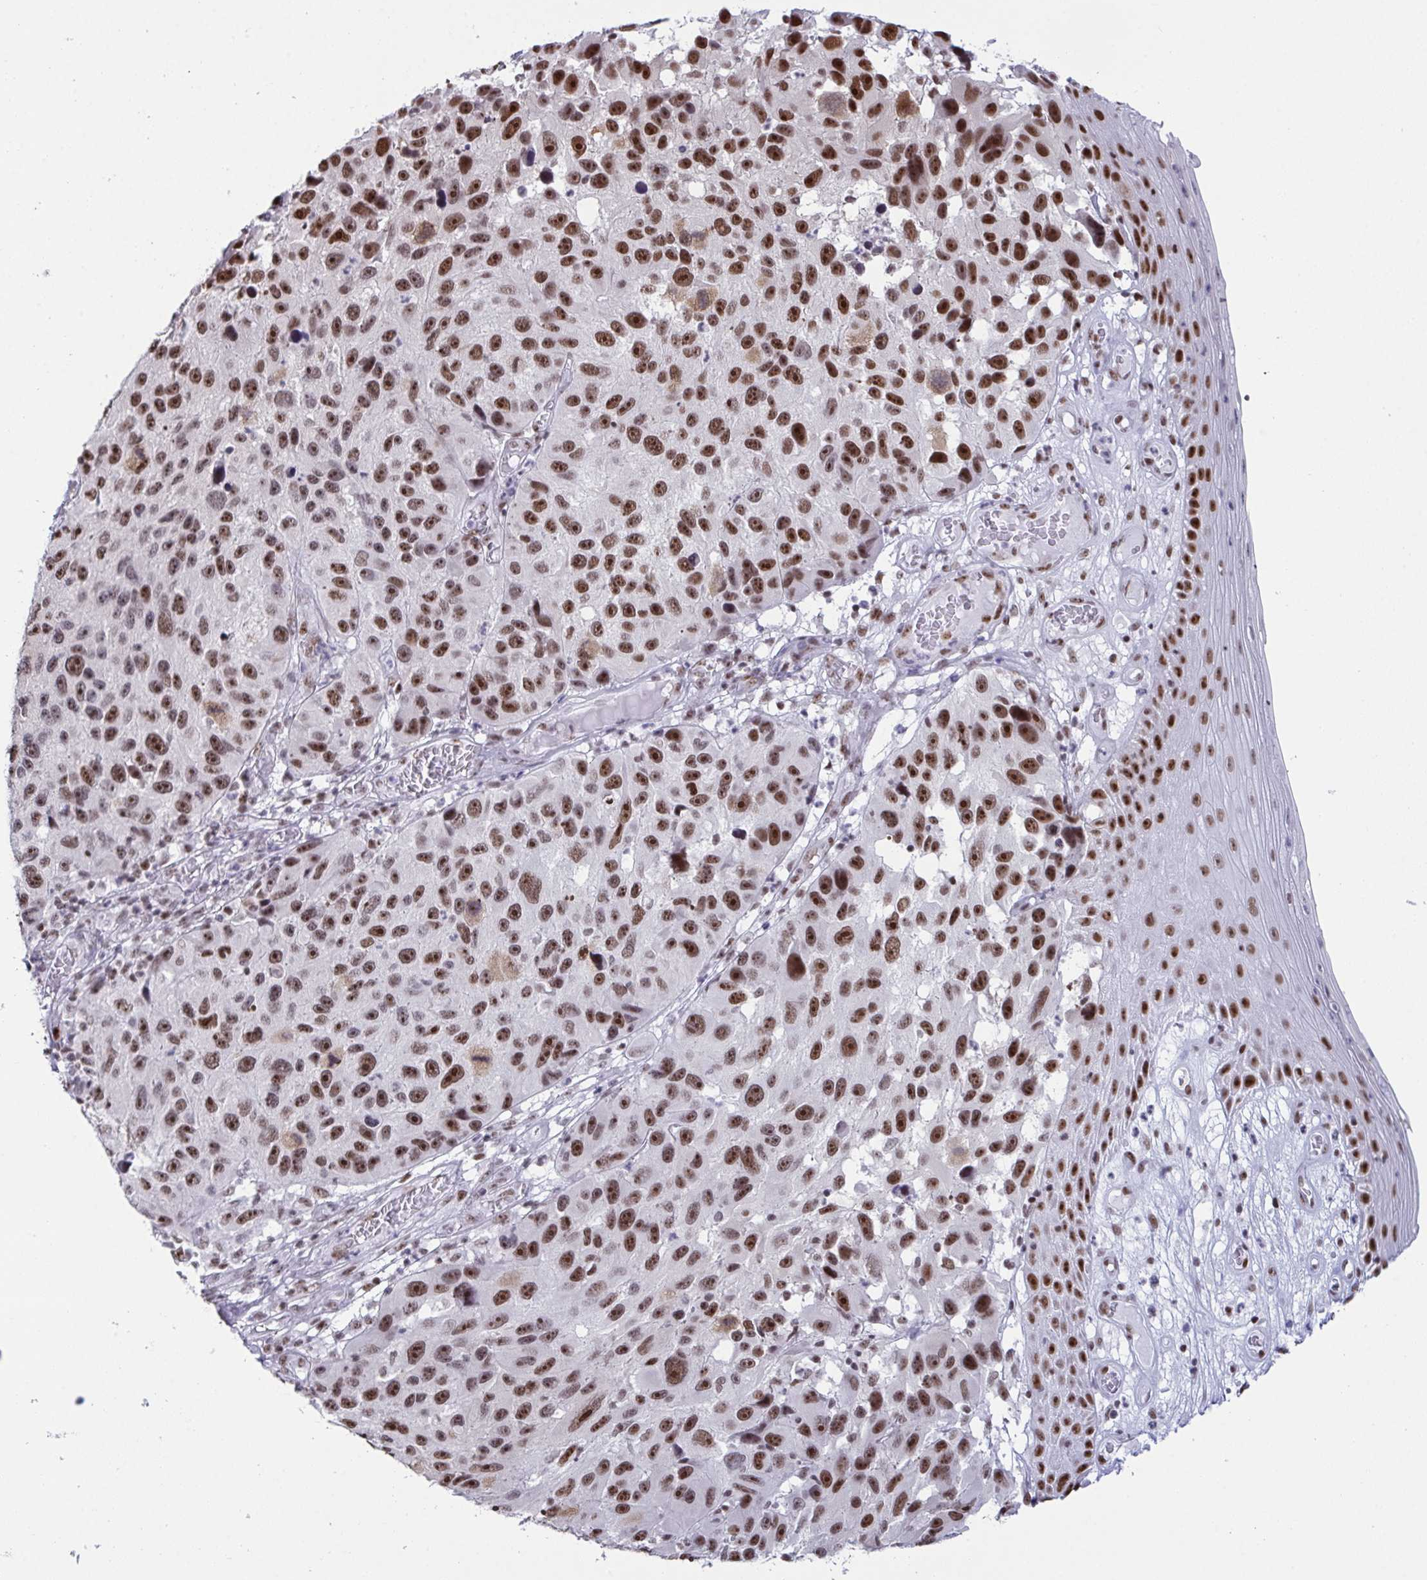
{"staining": {"intensity": "strong", "quantity": "25%-75%", "location": "nuclear"}, "tissue": "melanoma", "cell_type": "Tumor cells", "image_type": "cancer", "snomed": [{"axis": "morphology", "description": "Malignant melanoma, NOS"}, {"axis": "topography", "description": "Skin"}], "caption": "Protein staining of malignant melanoma tissue exhibits strong nuclear staining in approximately 25%-75% of tumor cells.", "gene": "SUPT16H", "patient": {"sex": "male", "age": 53}}